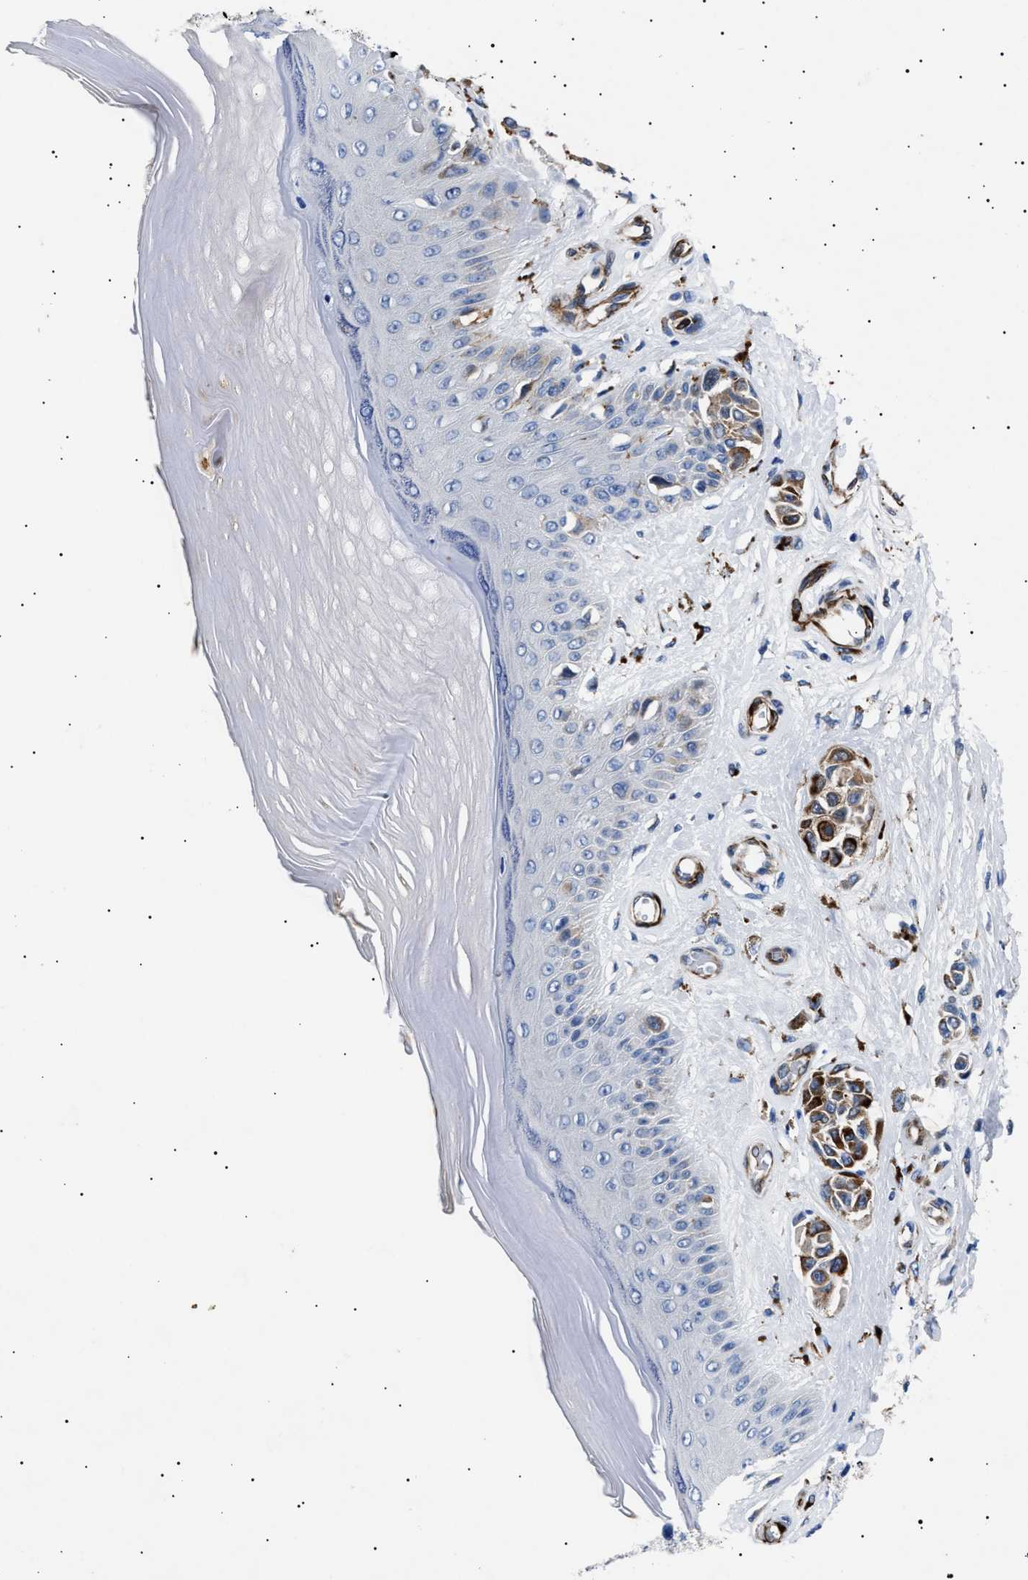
{"staining": {"intensity": "strong", "quantity": ">75%", "location": "cytoplasmic/membranous"}, "tissue": "melanoma", "cell_type": "Tumor cells", "image_type": "cancer", "snomed": [{"axis": "morphology", "description": "Malignant melanoma, NOS"}, {"axis": "topography", "description": "Skin"}], "caption": "Immunohistochemical staining of human malignant melanoma reveals high levels of strong cytoplasmic/membranous expression in approximately >75% of tumor cells.", "gene": "OLFML2A", "patient": {"sex": "female", "age": 64}}